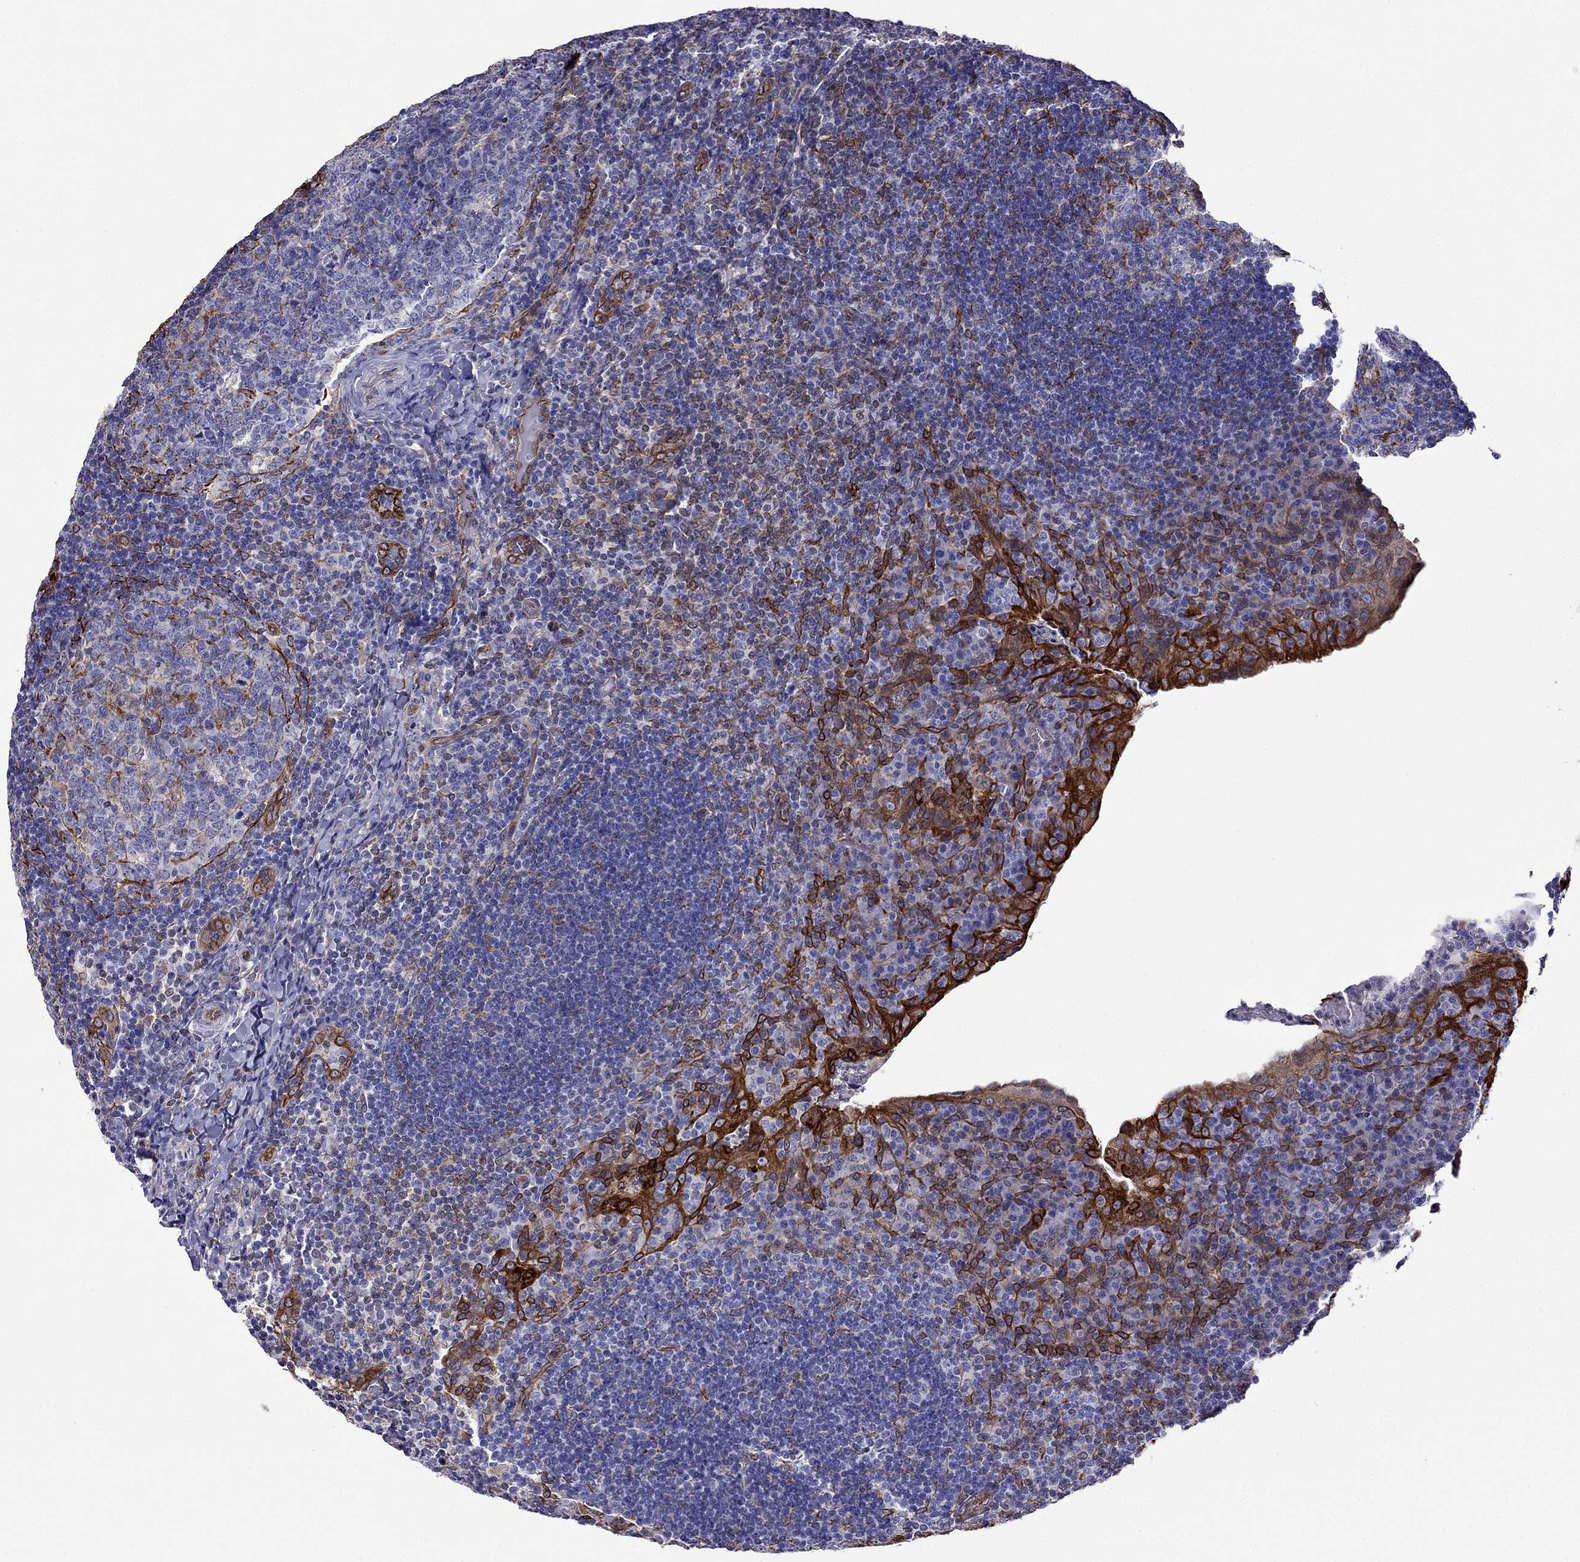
{"staining": {"intensity": "strong", "quantity": "<25%", "location": "cytoplasmic/membranous"}, "tissue": "tonsil", "cell_type": "Germinal center cells", "image_type": "normal", "snomed": [{"axis": "morphology", "description": "Normal tissue, NOS"}, {"axis": "topography", "description": "Tonsil"}], "caption": "The photomicrograph demonstrates staining of benign tonsil, revealing strong cytoplasmic/membranous protein positivity (brown color) within germinal center cells.", "gene": "GNAL", "patient": {"sex": "male", "age": 17}}